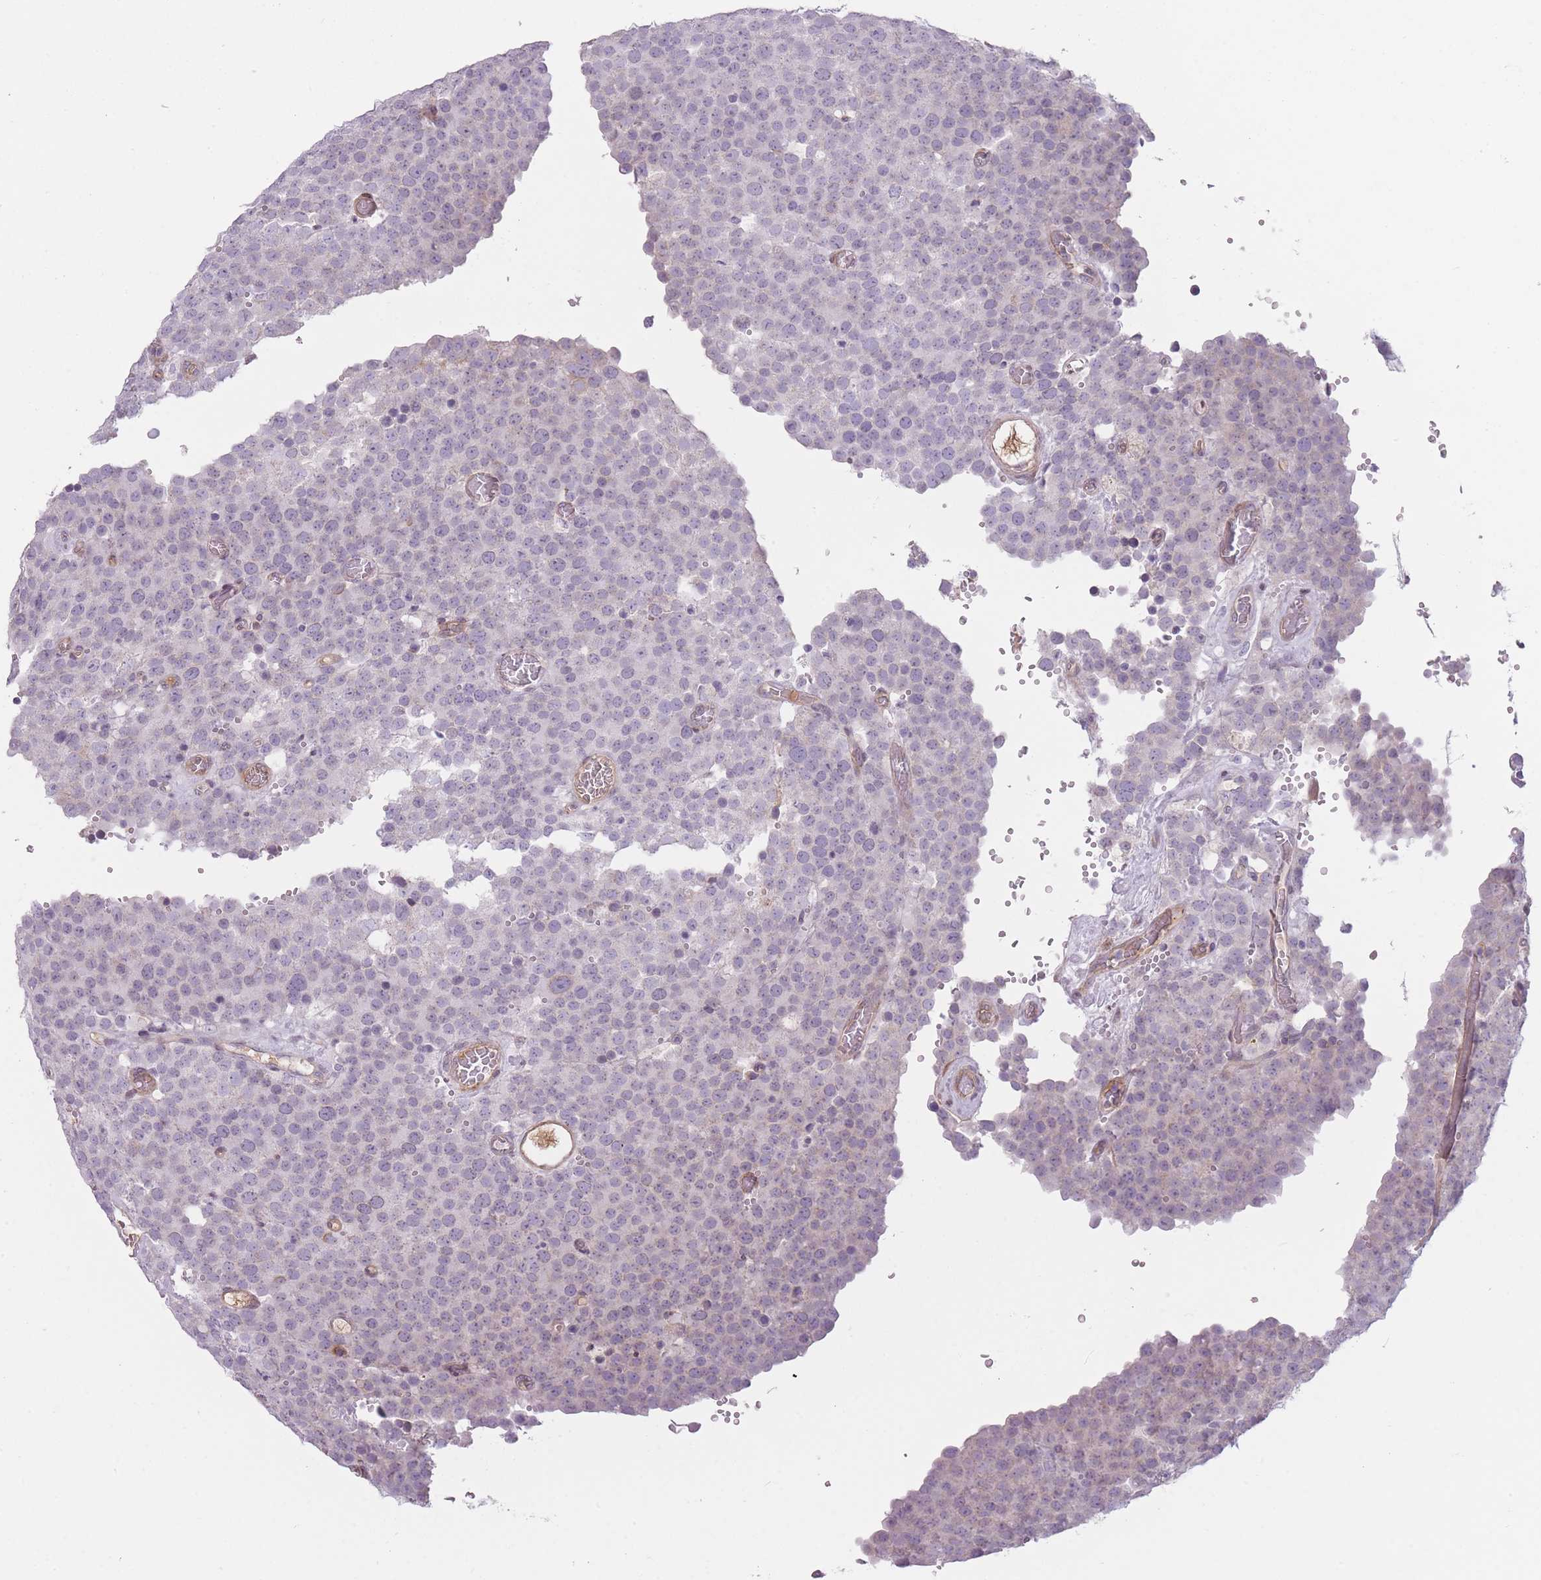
{"staining": {"intensity": "negative", "quantity": "none", "location": "none"}, "tissue": "testis cancer", "cell_type": "Tumor cells", "image_type": "cancer", "snomed": [{"axis": "morphology", "description": "Normal tissue, NOS"}, {"axis": "morphology", "description": "Seminoma, NOS"}, {"axis": "topography", "description": "Testis"}], "caption": "This is an immunohistochemistry image of testis cancer. There is no staining in tumor cells.", "gene": "PGRMC2", "patient": {"sex": "male", "age": 71}}